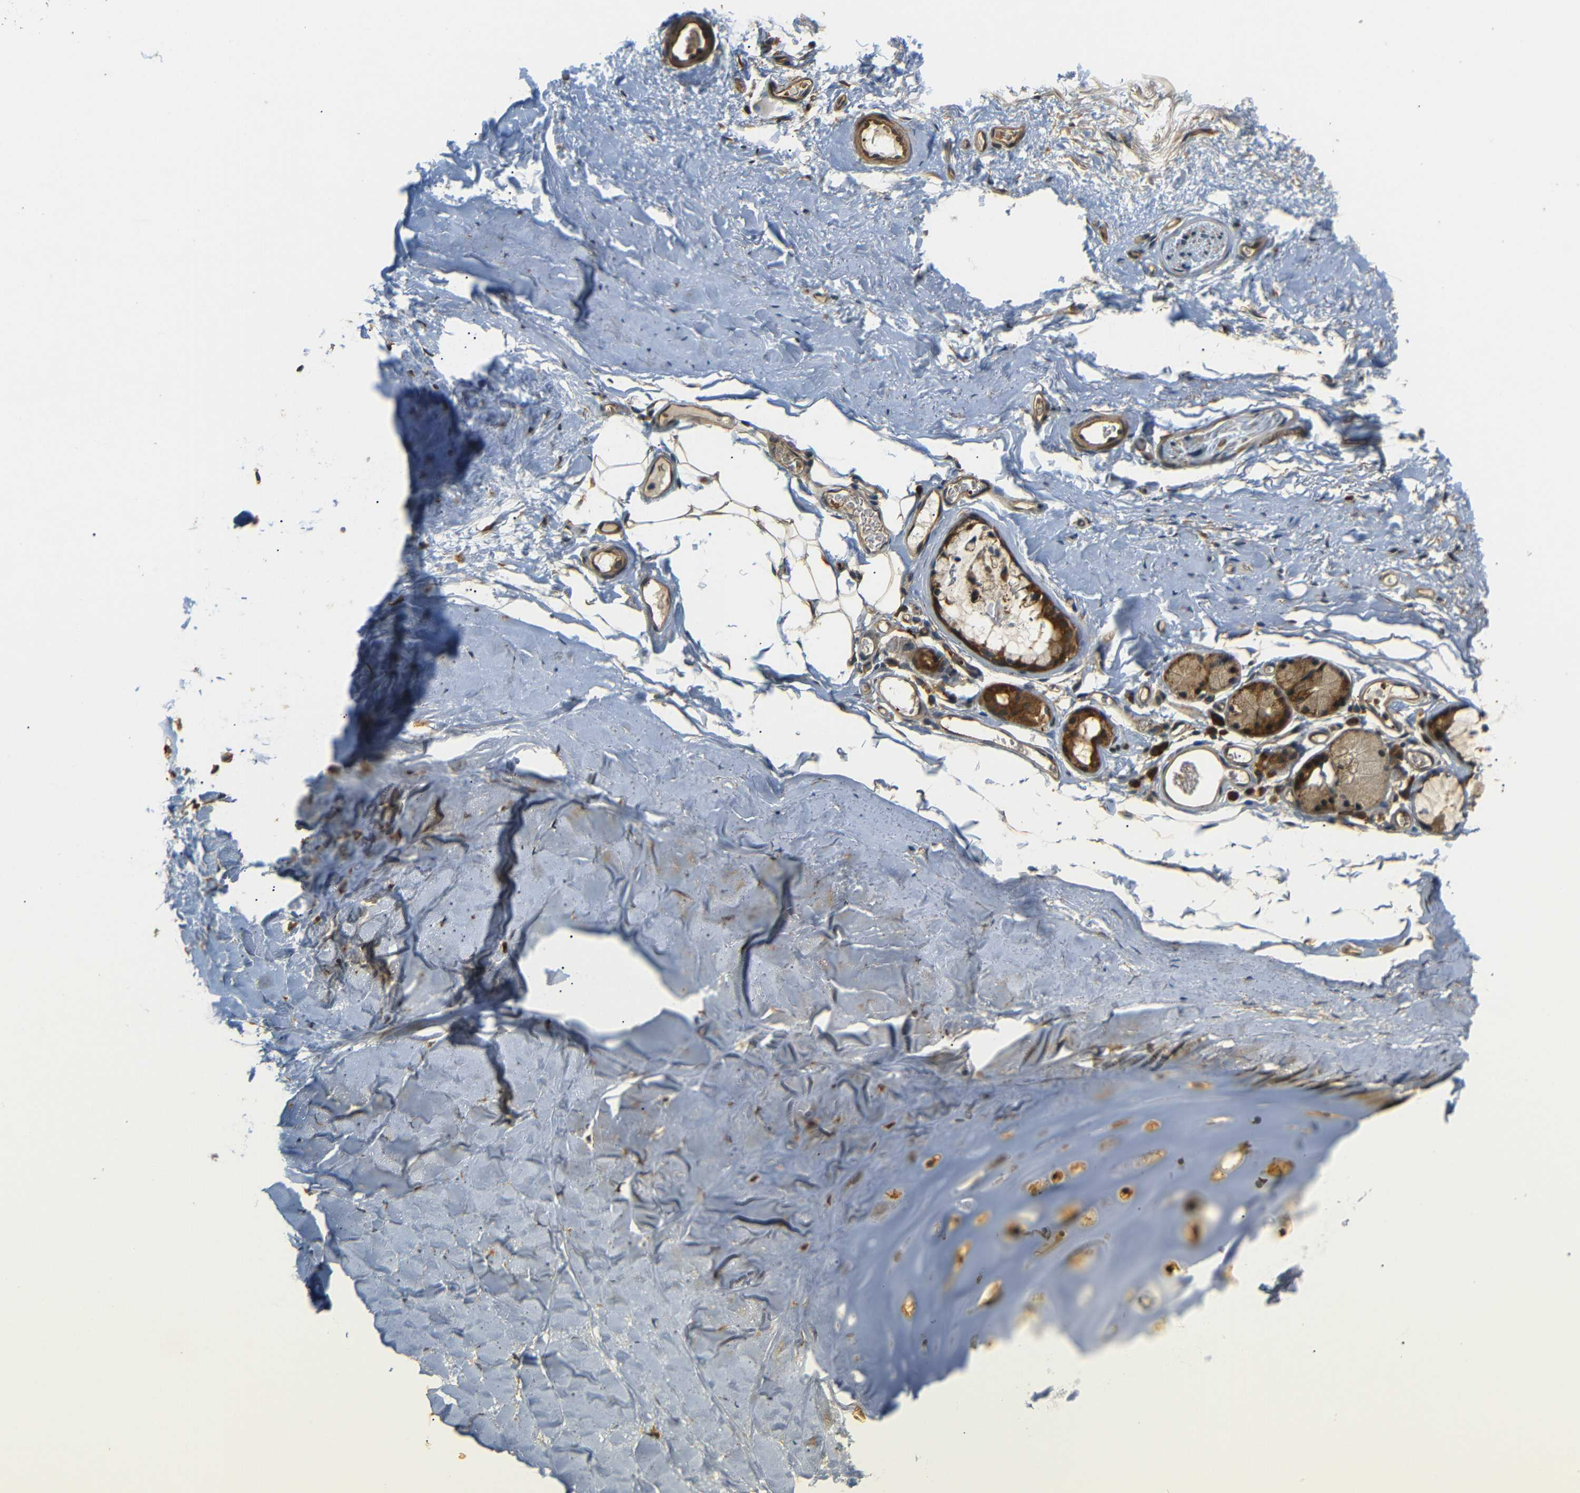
{"staining": {"intensity": "moderate", "quantity": ">75%", "location": "cytoplasmic/membranous"}, "tissue": "adipose tissue", "cell_type": "Adipocytes", "image_type": "normal", "snomed": [{"axis": "morphology", "description": "Normal tissue, NOS"}, {"axis": "topography", "description": "Bronchus"}], "caption": "An immunohistochemistry photomicrograph of unremarkable tissue is shown. Protein staining in brown highlights moderate cytoplasmic/membranous positivity in adipose tissue within adipocytes.", "gene": "EPHB2", "patient": {"sex": "female", "age": 73}}